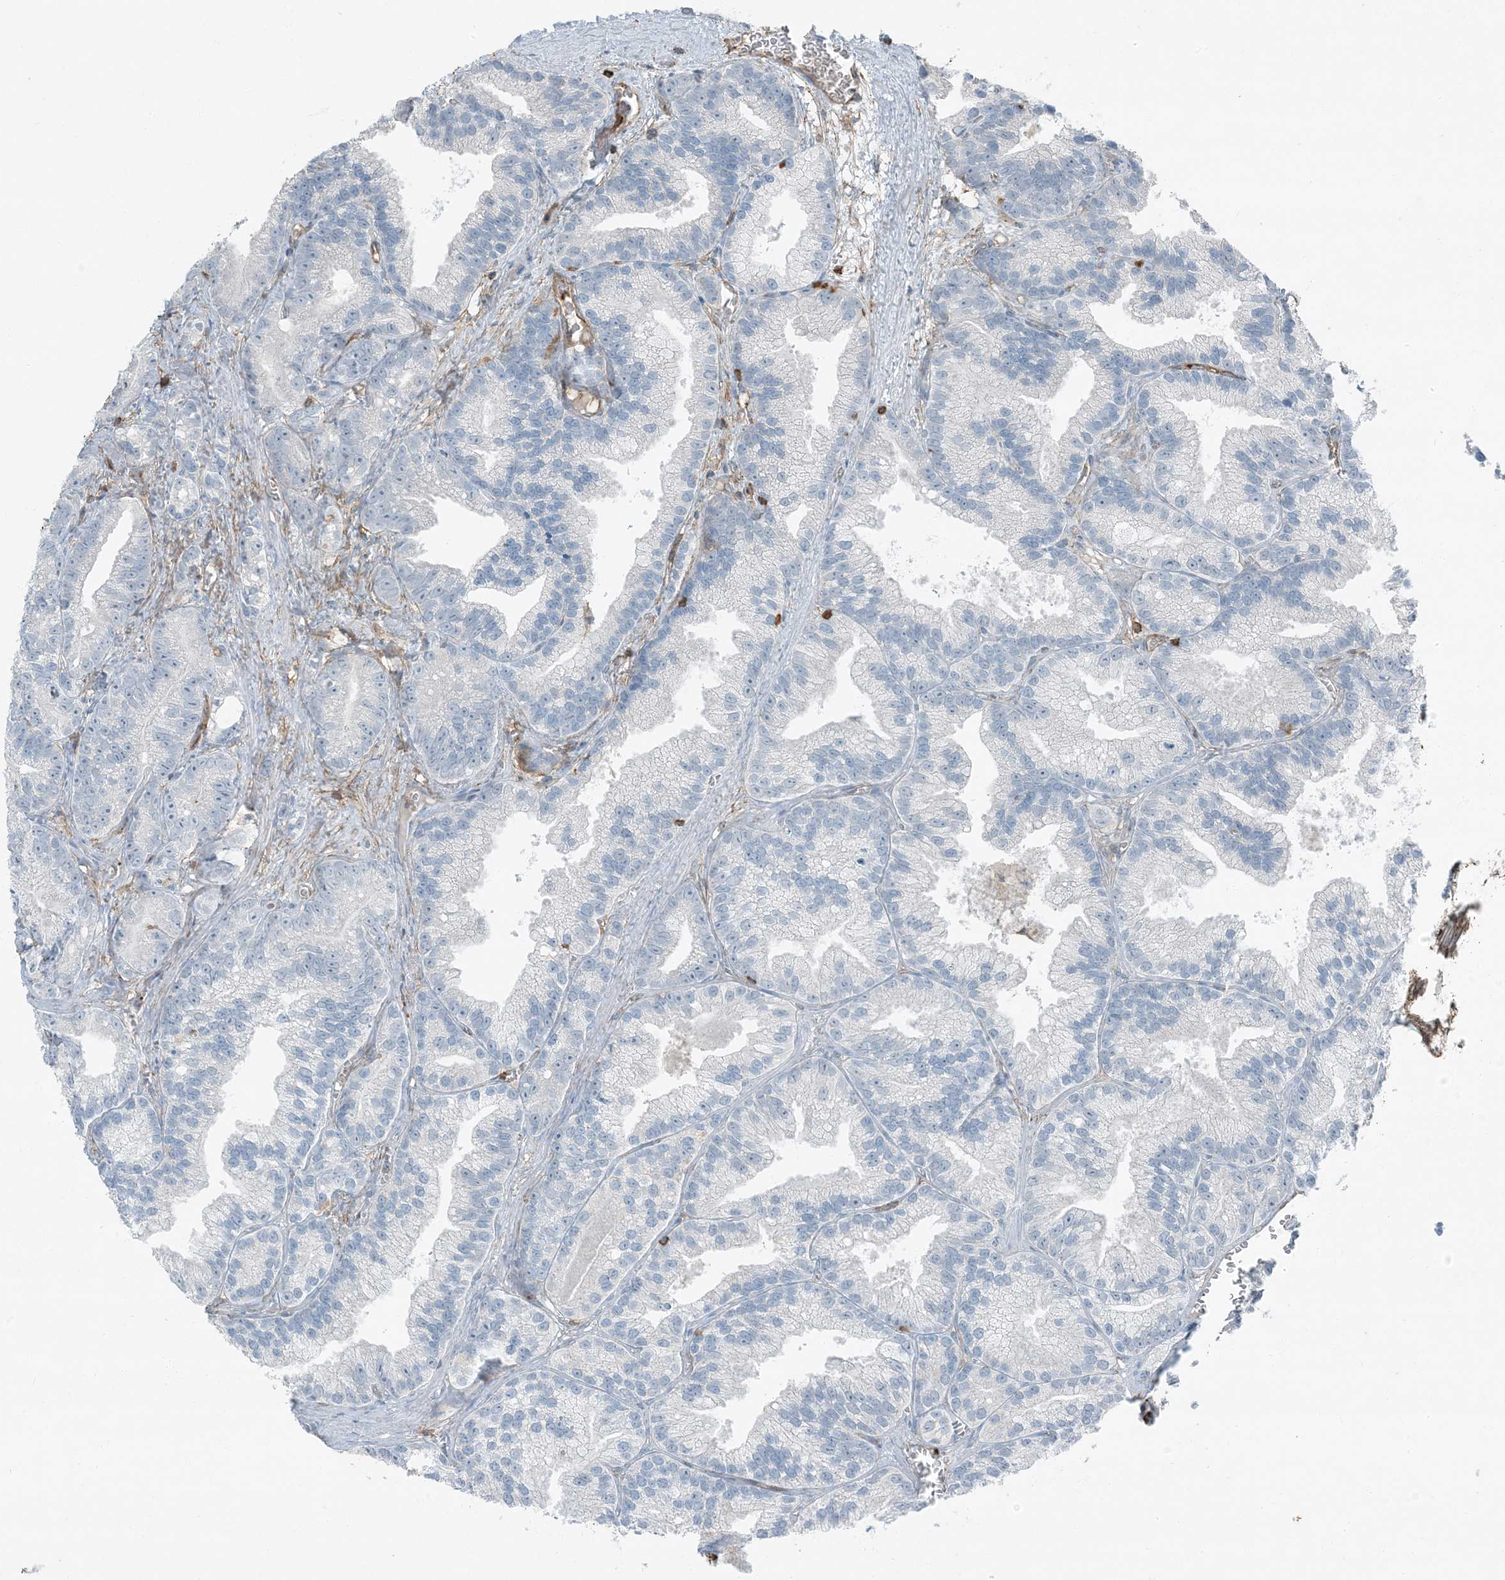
{"staining": {"intensity": "negative", "quantity": "none", "location": "none"}, "tissue": "prostate cancer", "cell_type": "Tumor cells", "image_type": "cancer", "snomed": [{"axis": "morphology", "description": "Adenocarcinoma, Low grade"}, {"axis": "topography", "description": "Prostate"}], "caption": "The micrograph shows no staining of tumor cells in prostate cancer.", "gene": "APOBEC3C", "patient": {"sex": "male", "age": 89}}